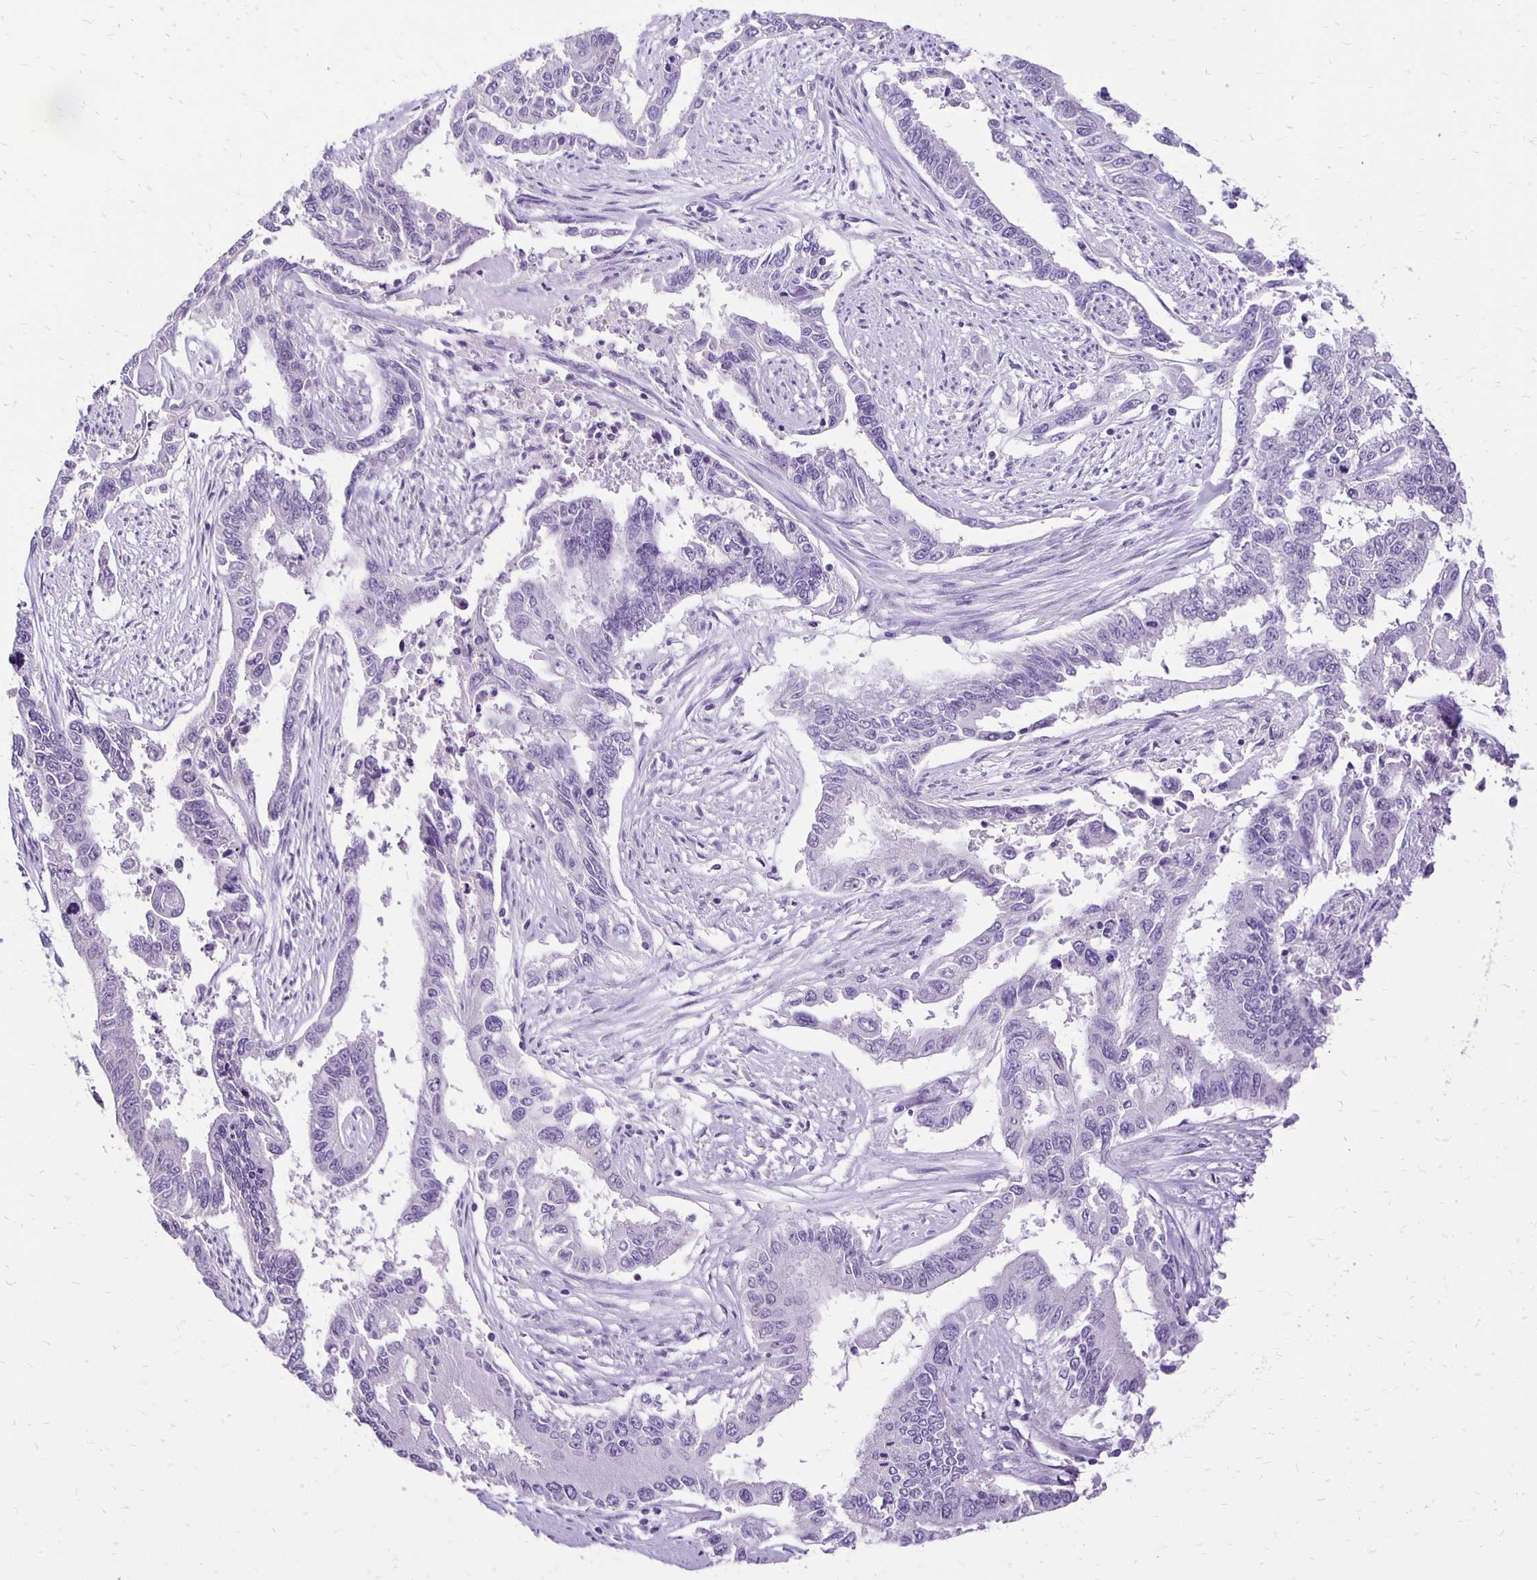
{"staining": {"intensity": "negative", "quantity": "none", "location": "none"}, "tissue": "endometrial cancer", "cell_type": "Tumor cells", "image_type": "cancer", "snomed": [{"axis": "morphology", "description": "Adenocarcinoma, NOS"}, {"axis": "topography", "description": "Uterus"}], "caption": "Immunohistochemical staining of endometrial cancer reveals no significant positivity in tumor cells.", "gene": "ANKRD45", "patient": {"sex": "female", "age": 59}}